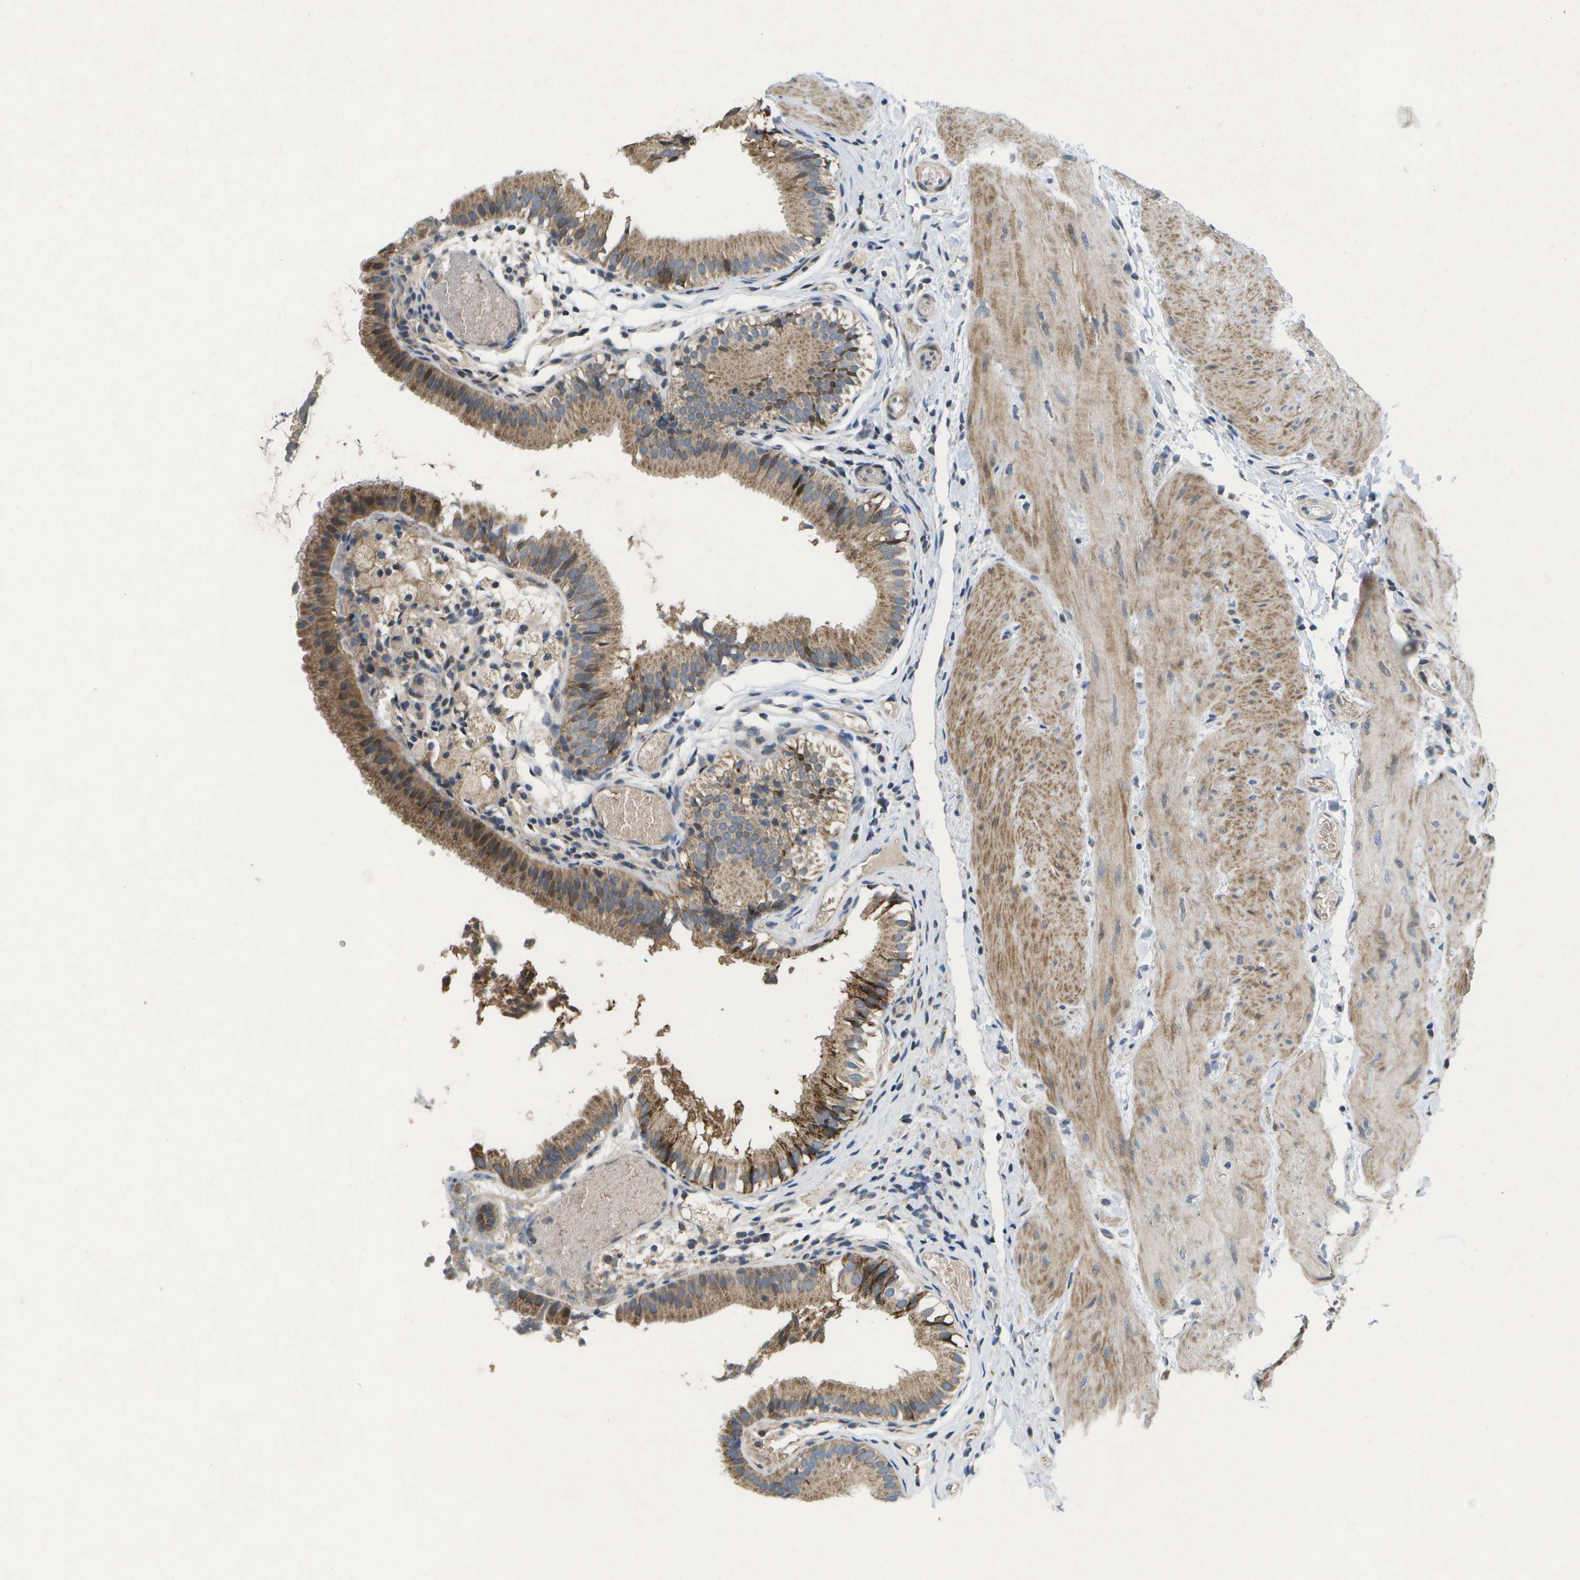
{"staining": {"intensity": "moderate", "quantity": ">75%", "location": "cytoplasmic/membranous"}, "tissue": "gallbladder", "cell_type": "Glandular cells", "image_type": "normal", "snomed": [{"axis": "morphology", "description": "Normal tissue, NOS"}, {"axis": "topography", "description": "Gallbladder"}], "caption": "Immunohistochemistry histopathology image of unremarkable gallbladder stained for a protein (brown), which demonstrates medium levels of moderate cytoplasmic/membranous expression in approximately >75% of glandular cells.", "gene": "HADHA", "patient": {"sex": "female", "age": 26}}